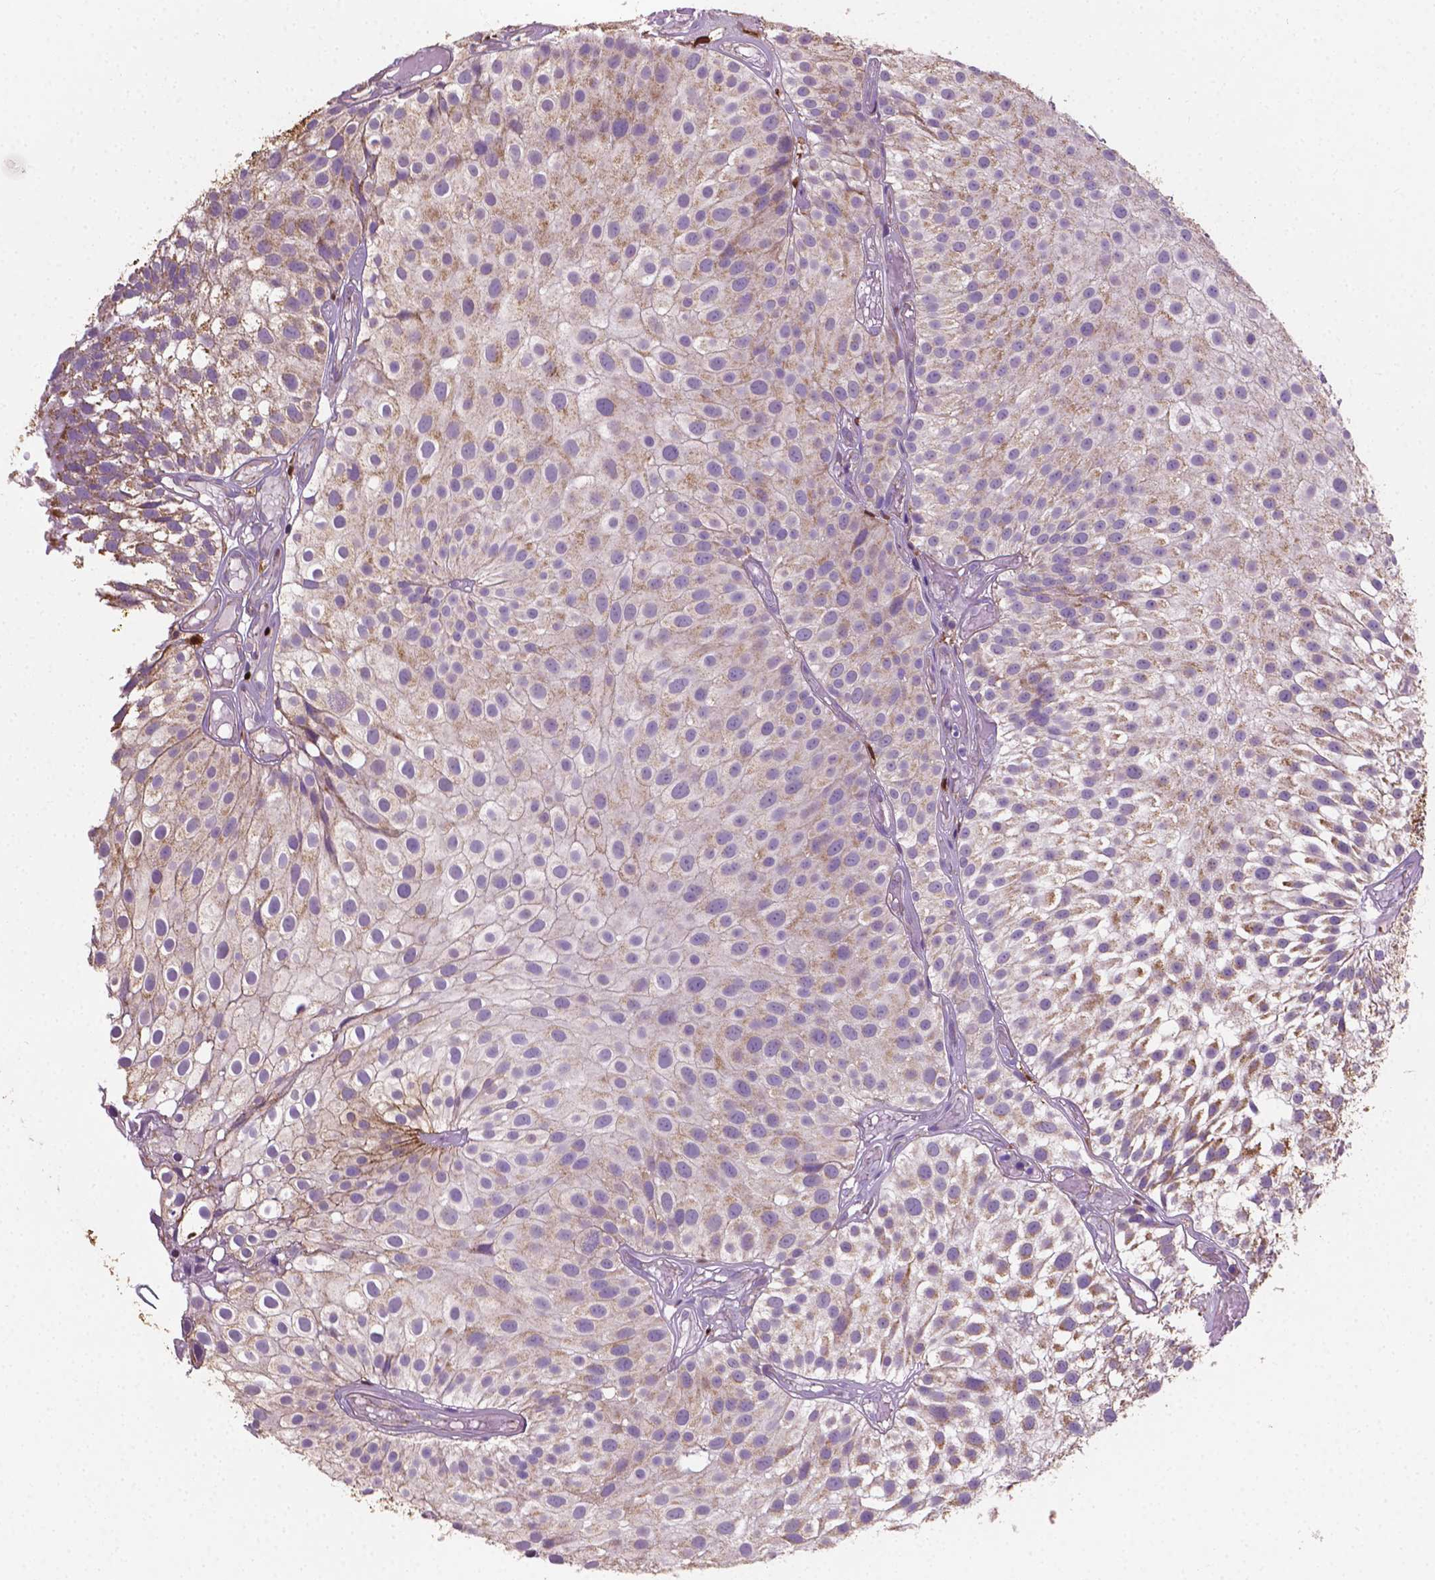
{"staining": {"intensity": "moderate", "quantity": "25%-75%", "location": "cytoplasmic/membranous"}, "tissue": "urothelial cancer", "cell_type": "Tumor cells", "image_type": "cancer", "snomed": [{"axis": "morphology", "description": "Urothelial carcinoma, Low grade"}, {"axis": "topography", "description": "Urinary bladder"}], "caption": "Immunohistochemistry (IHC) of human urothelial carcinoma (low-grade) exhibits medium levels of moderate cytoplasmic/membranous staining in approximately 25%-75% of tumor cells.", "gene": "TCAF1", "patient": {"sex": "male", "age": 79}}